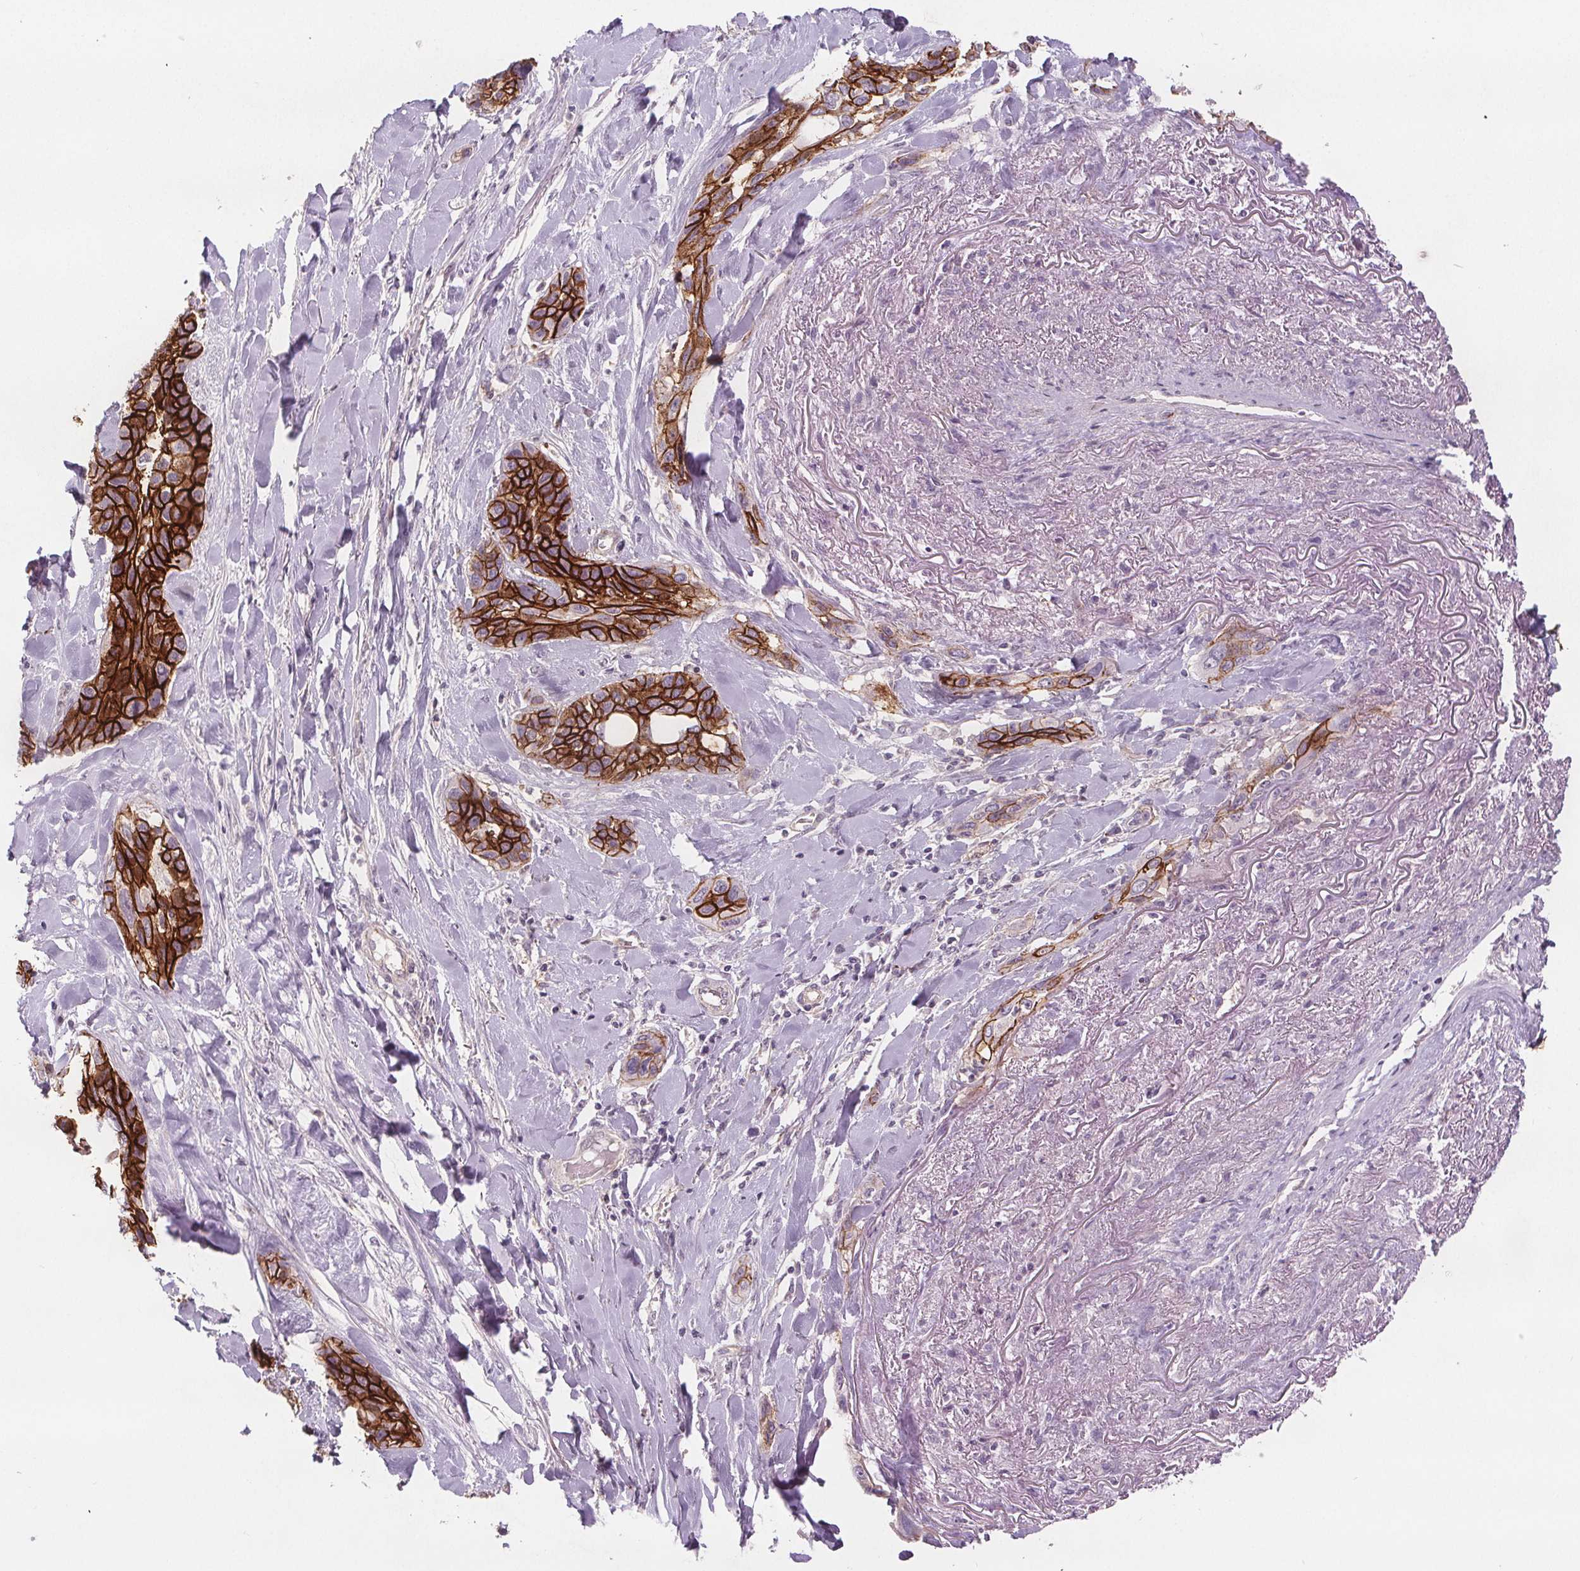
{"staining": {"intensity": "strong", "quantity": ">75%", "location": "cytoplasmic/membranous"}, "tissue": "lung cancer", "cell_type": "Tumor cells", "image_type": "cancer", "snomed": [{"axis": "morphology", "description": "Squamous cell carcinoma, NOS"}, {"axis": "topography", "description": "Lung"}], "caption": "Immunohistochemistry (IHC) micrograph of neoplastic tissue: human lung cancer (squamous cell carcinoma) stained using immunohistochemistry displays high levels of strong protein expression localized specifically in the cytoplasmic/membranous of tumor cells, appearing as a cytoplasmic/membranous brown color.", "gene": "ATP1A1", "patient": {"sex": "female", "age": 70}}